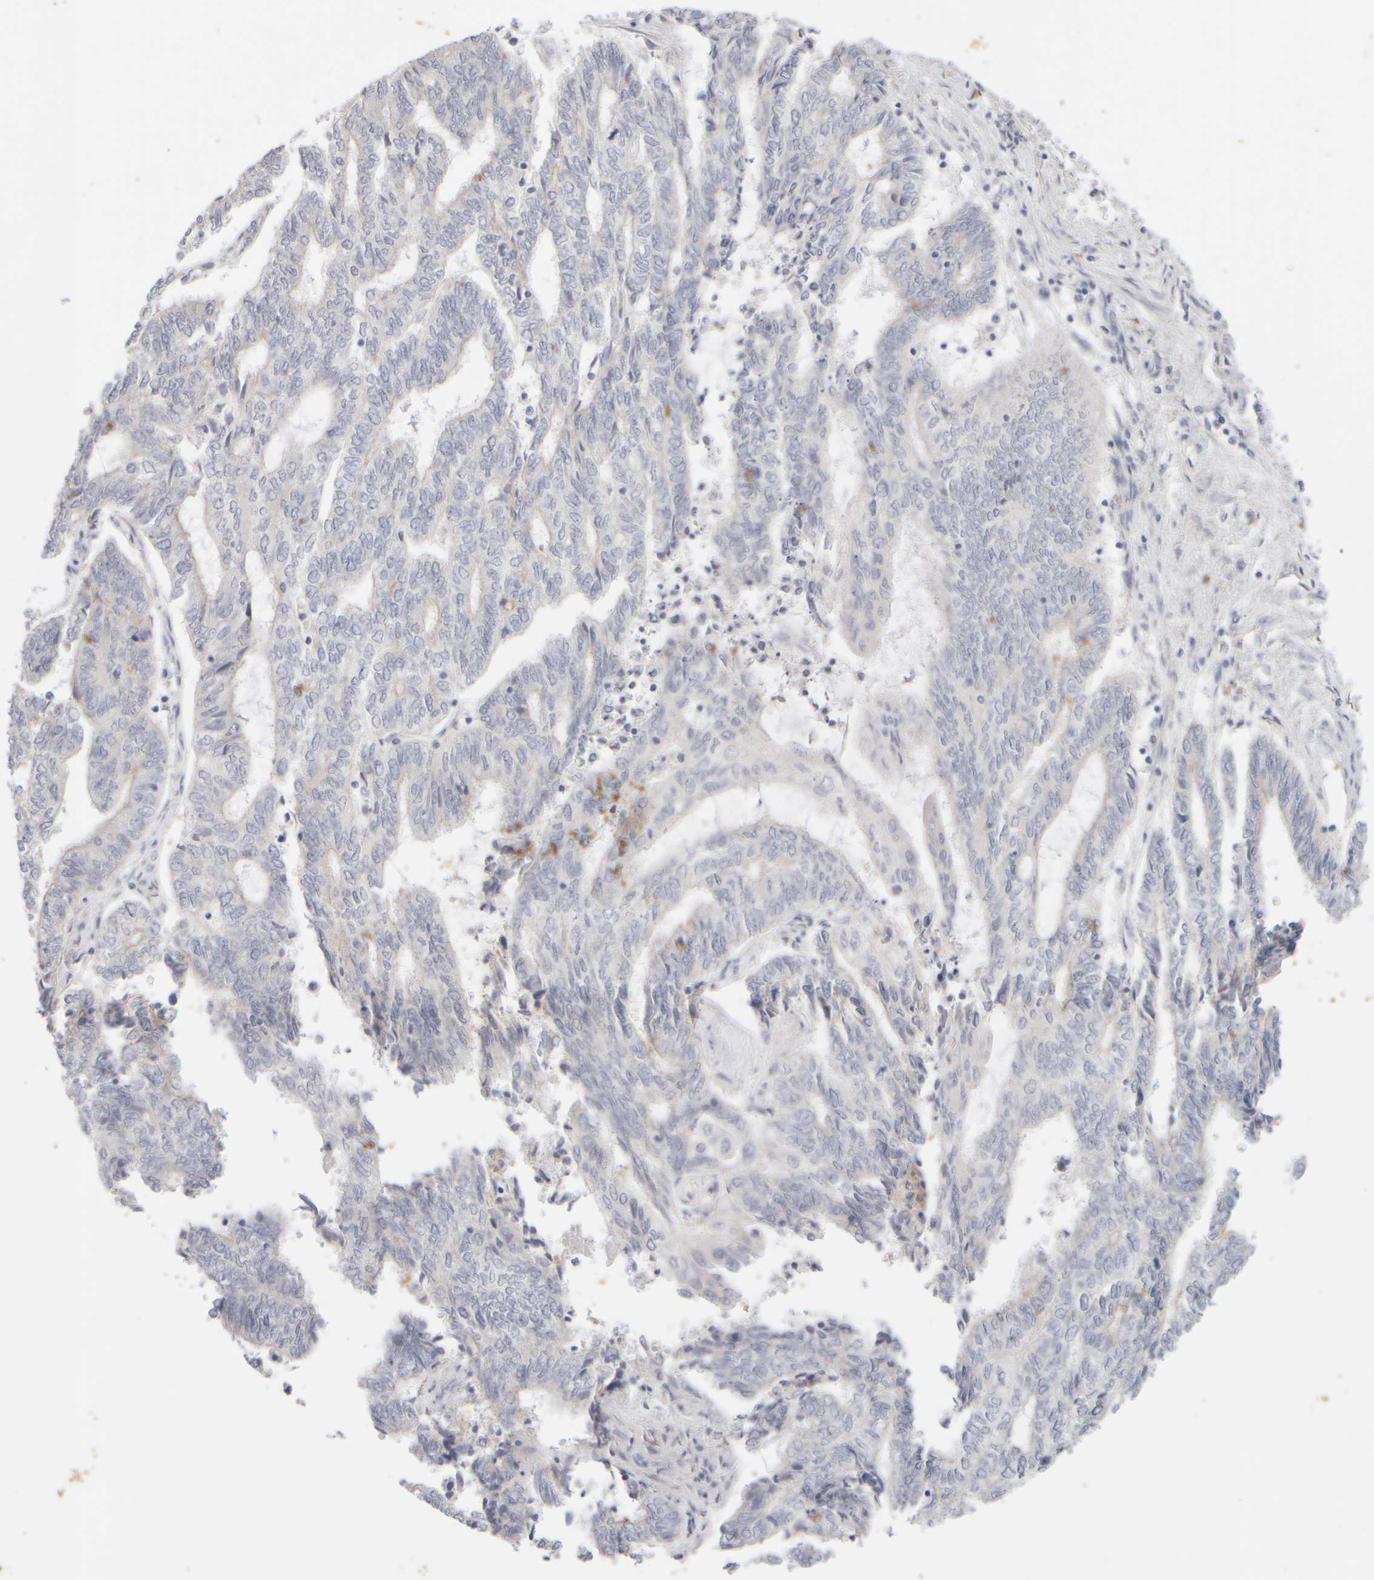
{"staining": {"intensity": "negative", "quantity": "none", "location": "none"}, "tissue": "endometrial cancer", "cell_type": "Tumor cells", "image_type": "cancer", "snomed": [{"axis": "morphology", "description": "Adenocarcinoma, NOS"}, {"axis": "topography", "description": "Uterus"}, {"axis": "topography", "description": "Endometrium"}], "caption": "A high-resolution photomicrograph shows immunohistochemistry staining of adenocarcinoma (endometrial), which shows no significant staining in tumor cells. (DAB (3,3'-diaminobenzidine) immunohistochemistry (IHC) visualized using brightfield microscopy, high magnification).", "gene": "GOPC", "patient": {"sex": "female", "age": 70}}